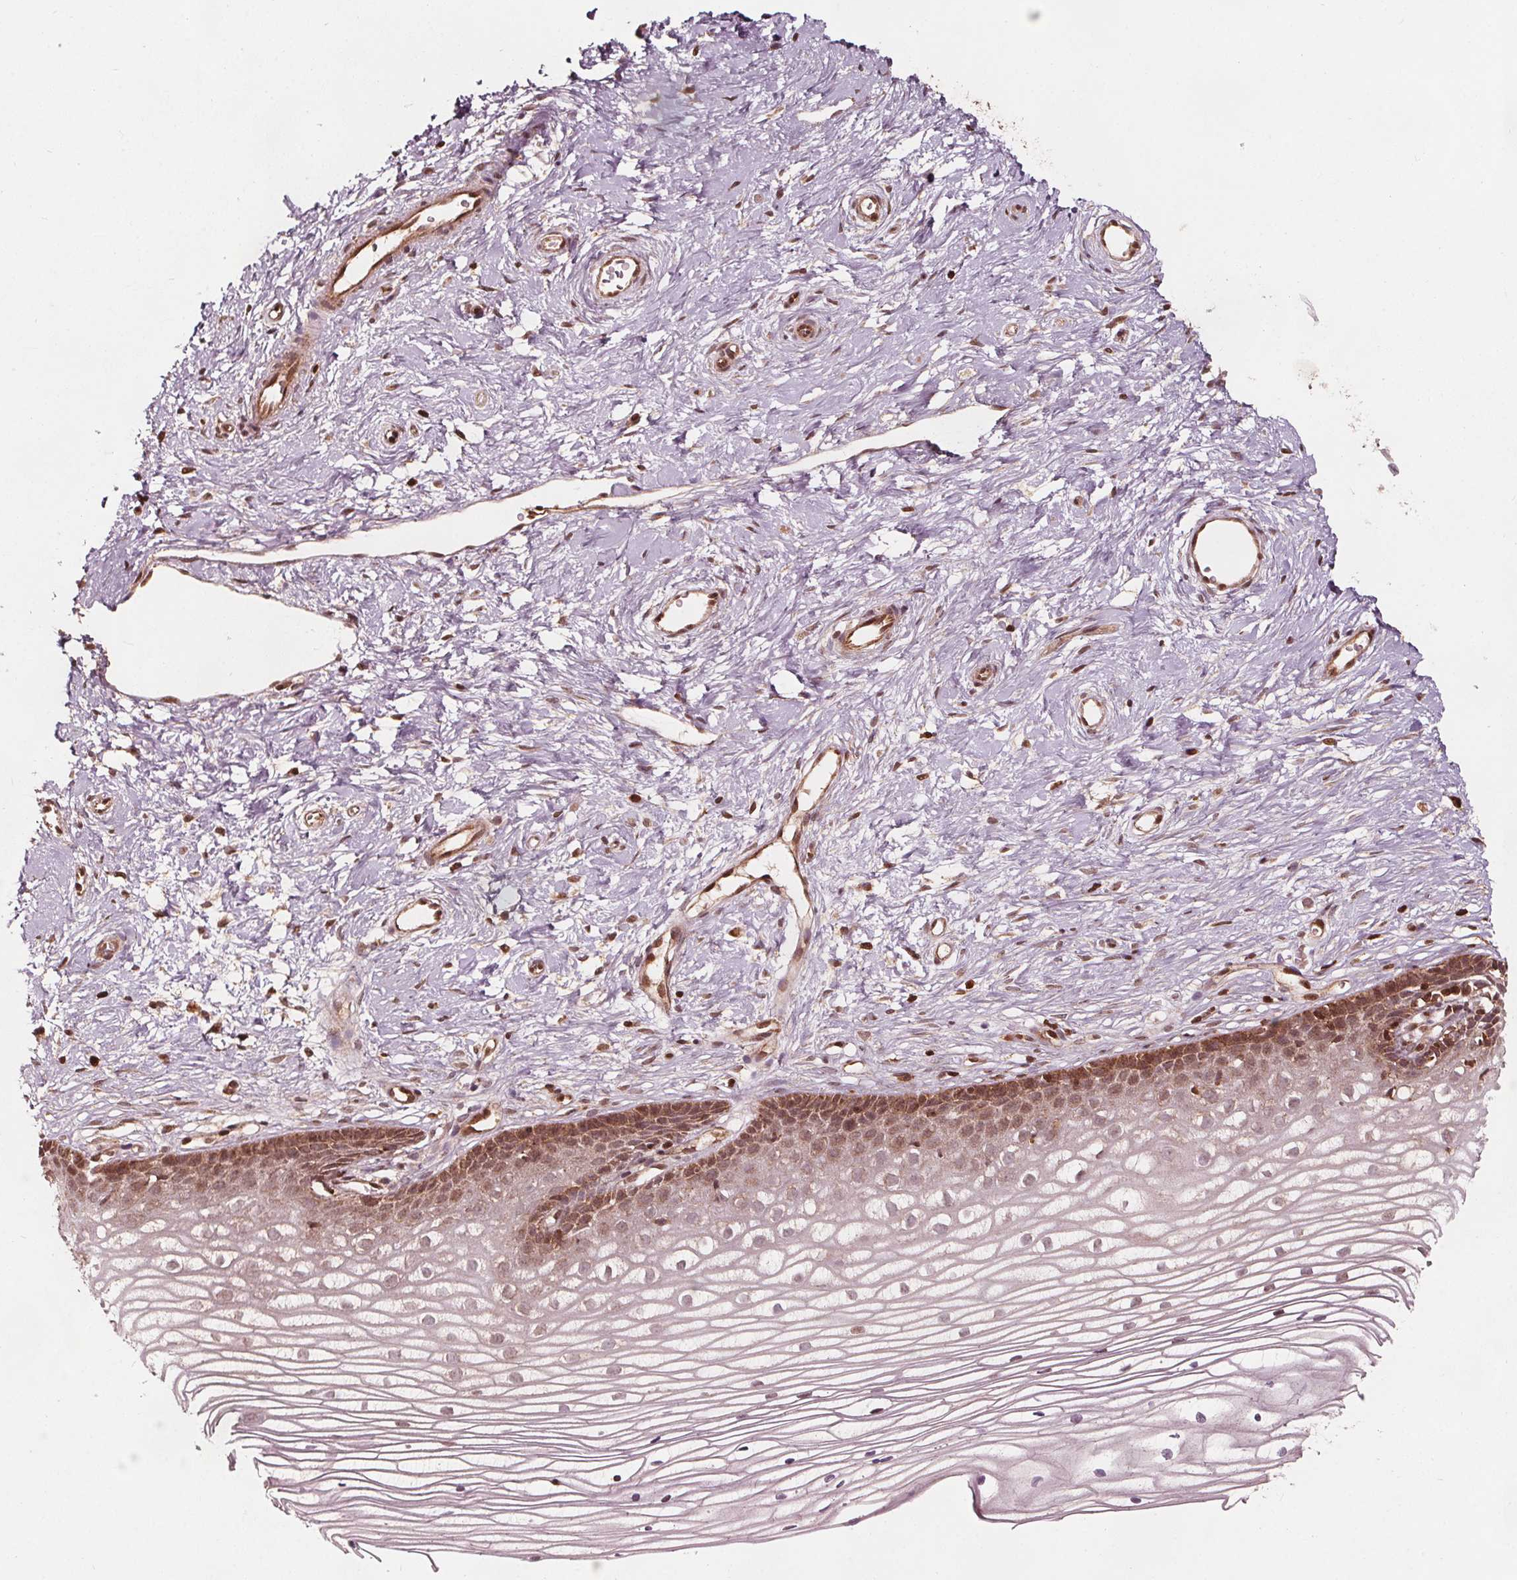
{"staining": {"intensity": "weak", "quantity": ">75%", "location": "cytoplasmic/membranous,nuclear"}, "tissue": "cervix", "cell_type": "Glandular cells", "image_type": "normal", "snomed": [{"axis": "morphology", "description": "Normal tissue, NOS"}, {"axis": "topography", "description": "Cervix"}], "caption": "This is an image of immunohistochemistry staining of normal cervix, which shows weak positivity in the cytoplasmic/membranous,nuclear of glandular cells.", "gene": "AIP", "patient": {"sex": "female", "age": 40}}